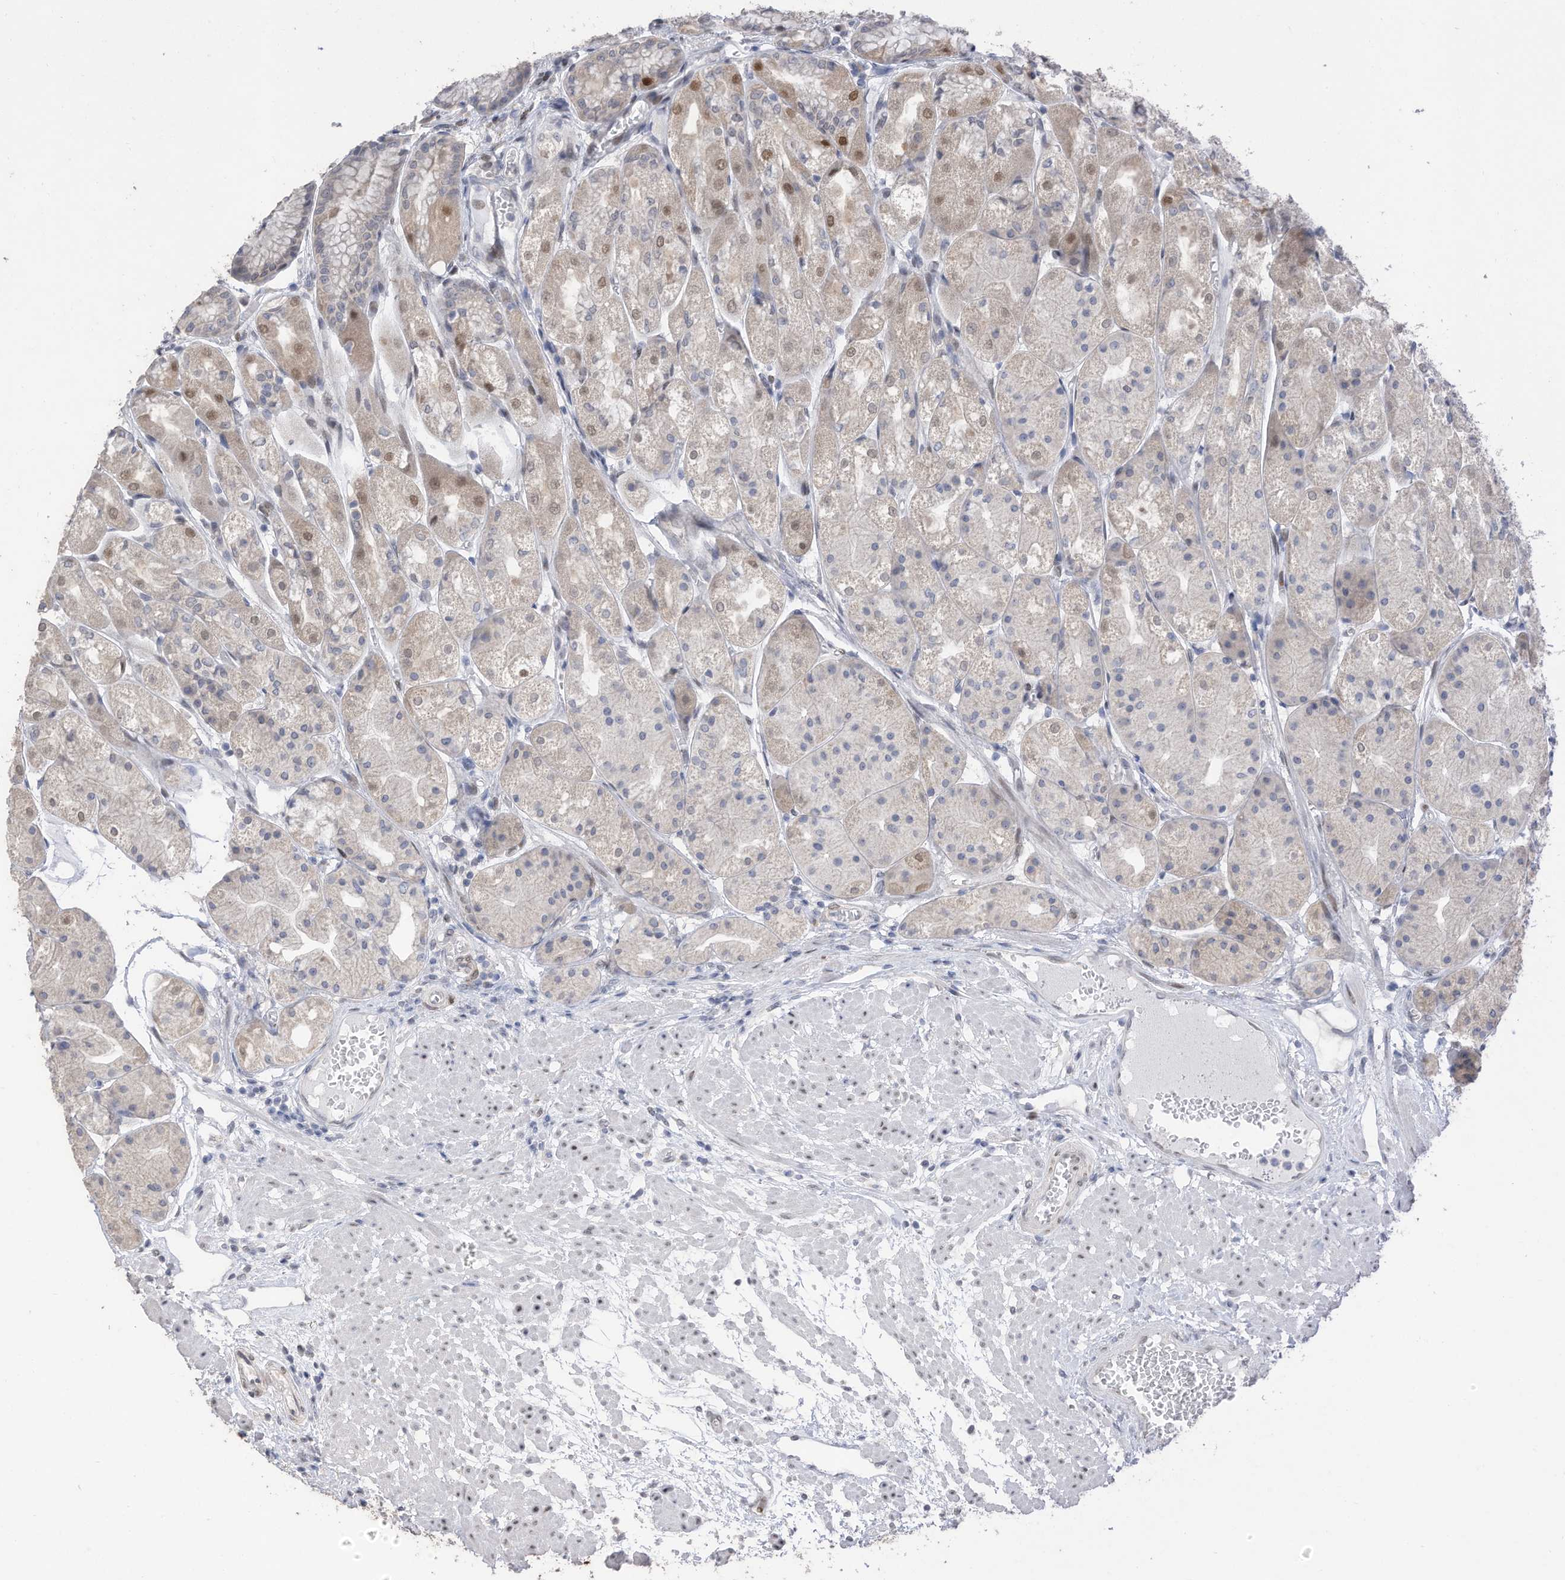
{"staining": {"intensity": "moderate", "quantity": "<25%", "location": "cytoplasmic/membranous,nuclear"}, "tissue": "stomach", "cell_type": "Glandular cells", "image_type": "normal", "snomed": [{"axis": "morphology", "description": "Normal tissue, NOS"}, {"axis": "topography", "description": "Stomach, upper"}], "caption": "Glandular cells reveal low levels of moderate cytoplasmic/membranous,nuclear staining in about <25% of cells in normal stomach.", "gene": "RABL3", "patient": {"sex": "male", "age": 72}}